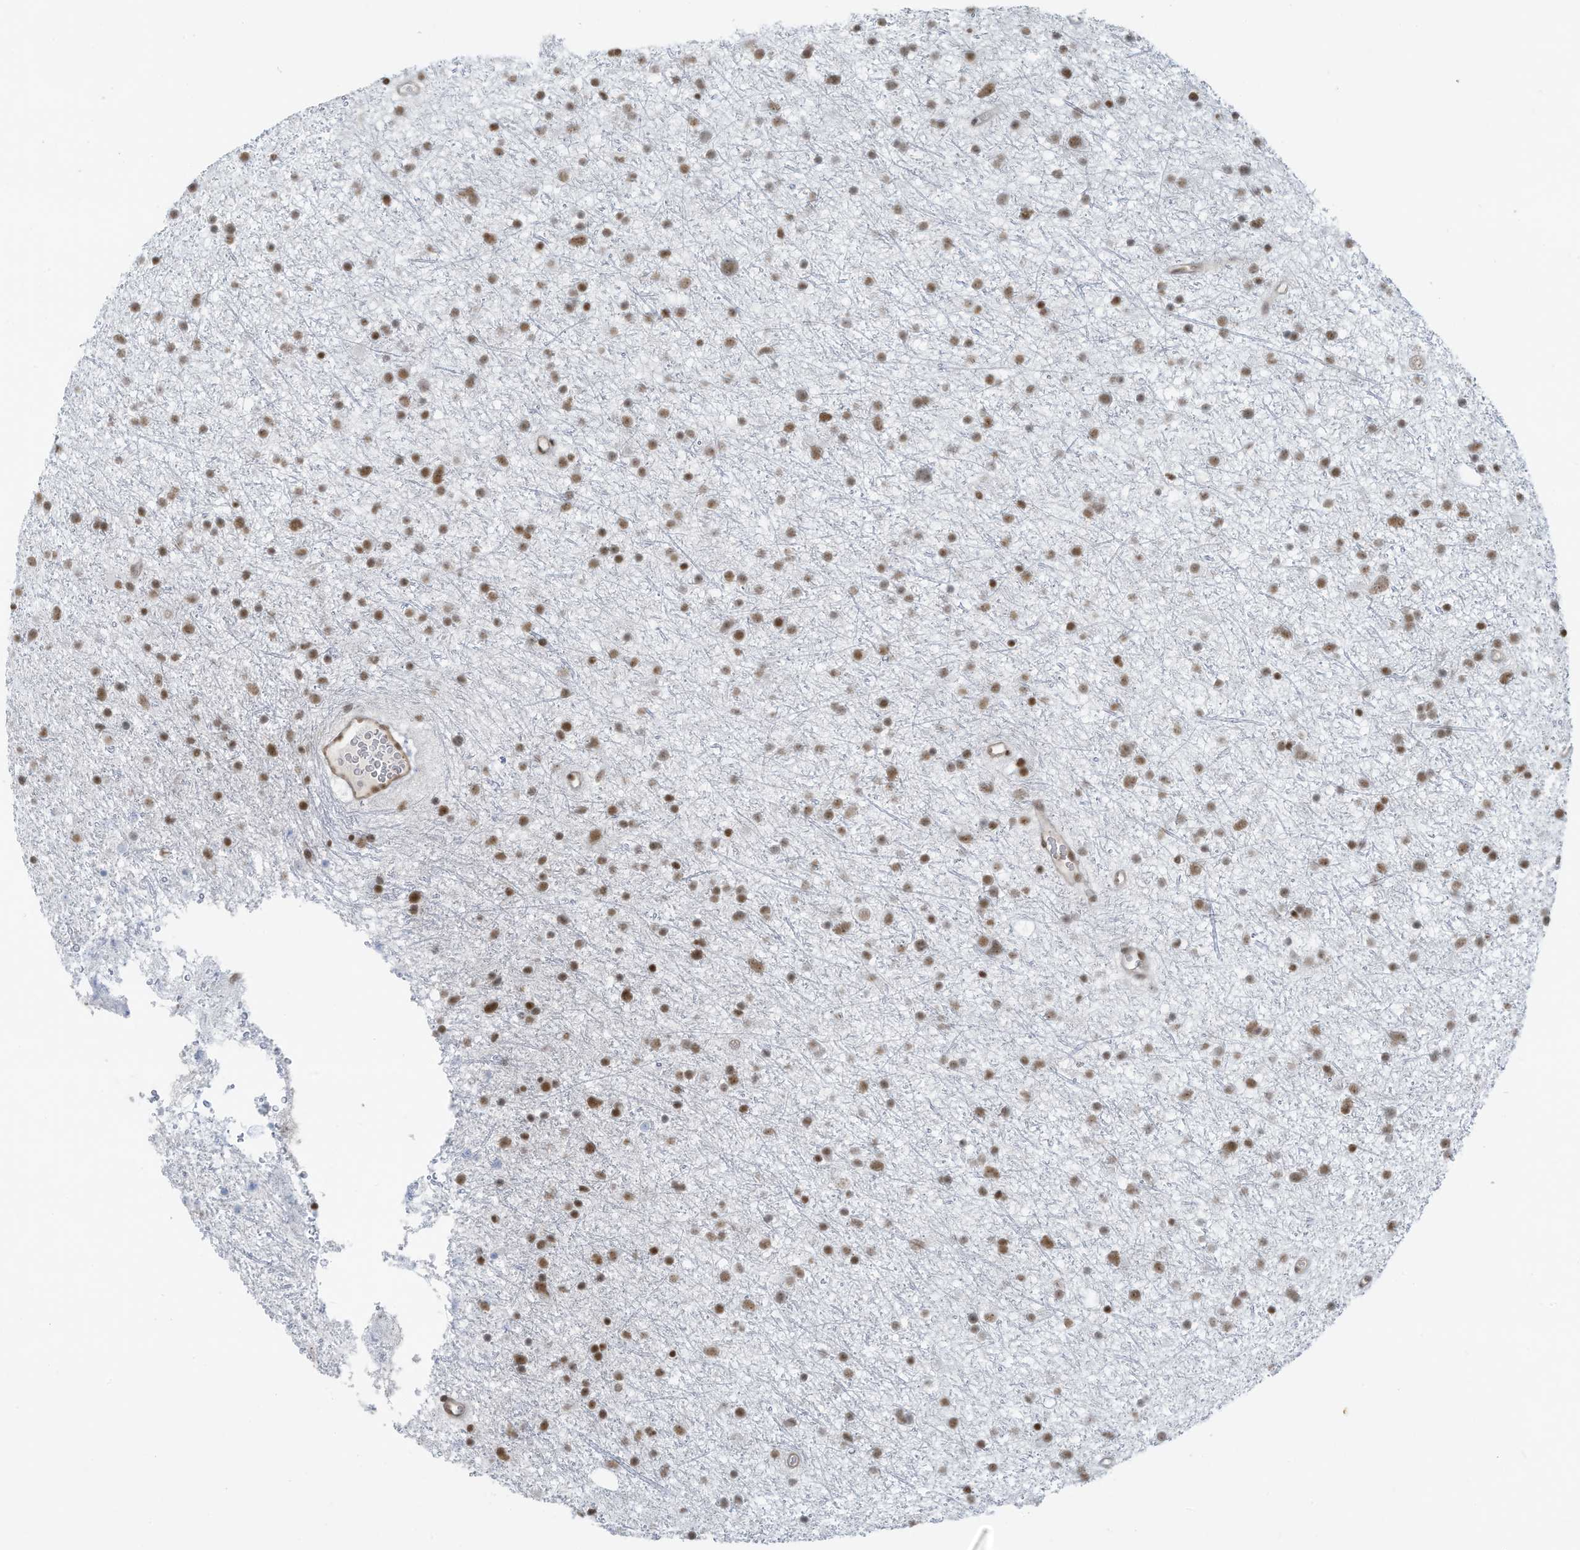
{"staining": {"intensity": "moderate", "quantity": ">75%", "location": "nuclear"}, "tissue": "glioma", "cell_type": "Tumor cells", "image_type": "cancer", "snomed": [{"axis": "morphology", "description": "Glioma, malignant, Low grade"}, {"axis": "topography", "description": "Cerebral cortex"}], "caption": "Immunohistochemical staining of glioma shows medium levels of moderate nuclear positivity in approximately >75% of tumor cells.", "gene": "DBR1", "patient": {"sex": "female", "age": 39}}